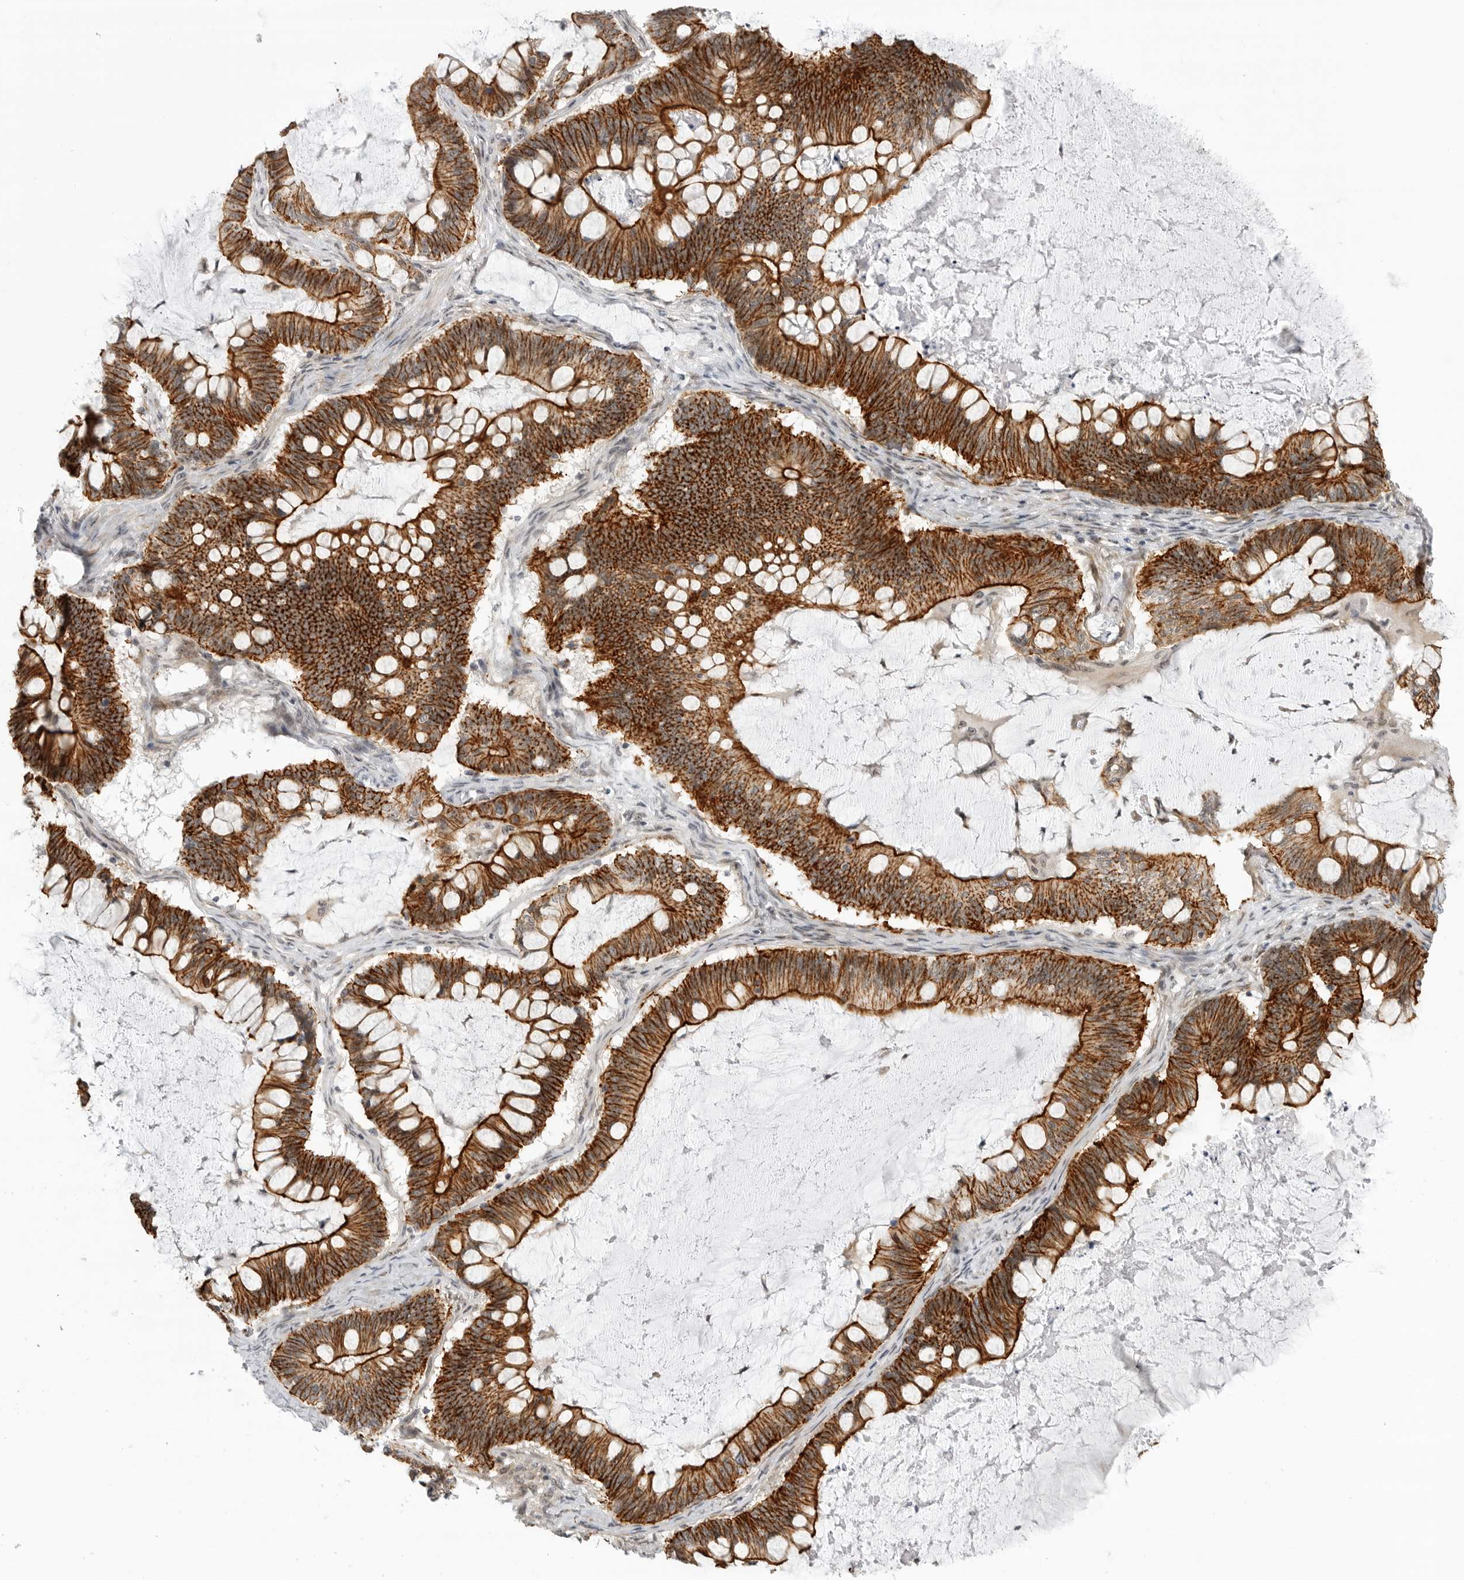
{"staining": {"intensity": "strong", "quantity": ">75%", "location": "cytoplasmic/membranous"}, "tissue": "ovarian cancer", "cell_type": "Tumor cells", "image_type": "cancer", "snomed": [{"axis": "morphology", "description": "Cystadenocarcinoma, mucinous, NOS"}, {"axis": "topography", "description": "Ovary"}], "caption": "Brown immunohistochemical staining in human ovarian mucinous cystadenocarcinoma shows strong cytoplasmic/membranous staining in about >75% of tumor cells.", "gene": "CEP295NL", "patient": {"sex": "female", "age": 61}}